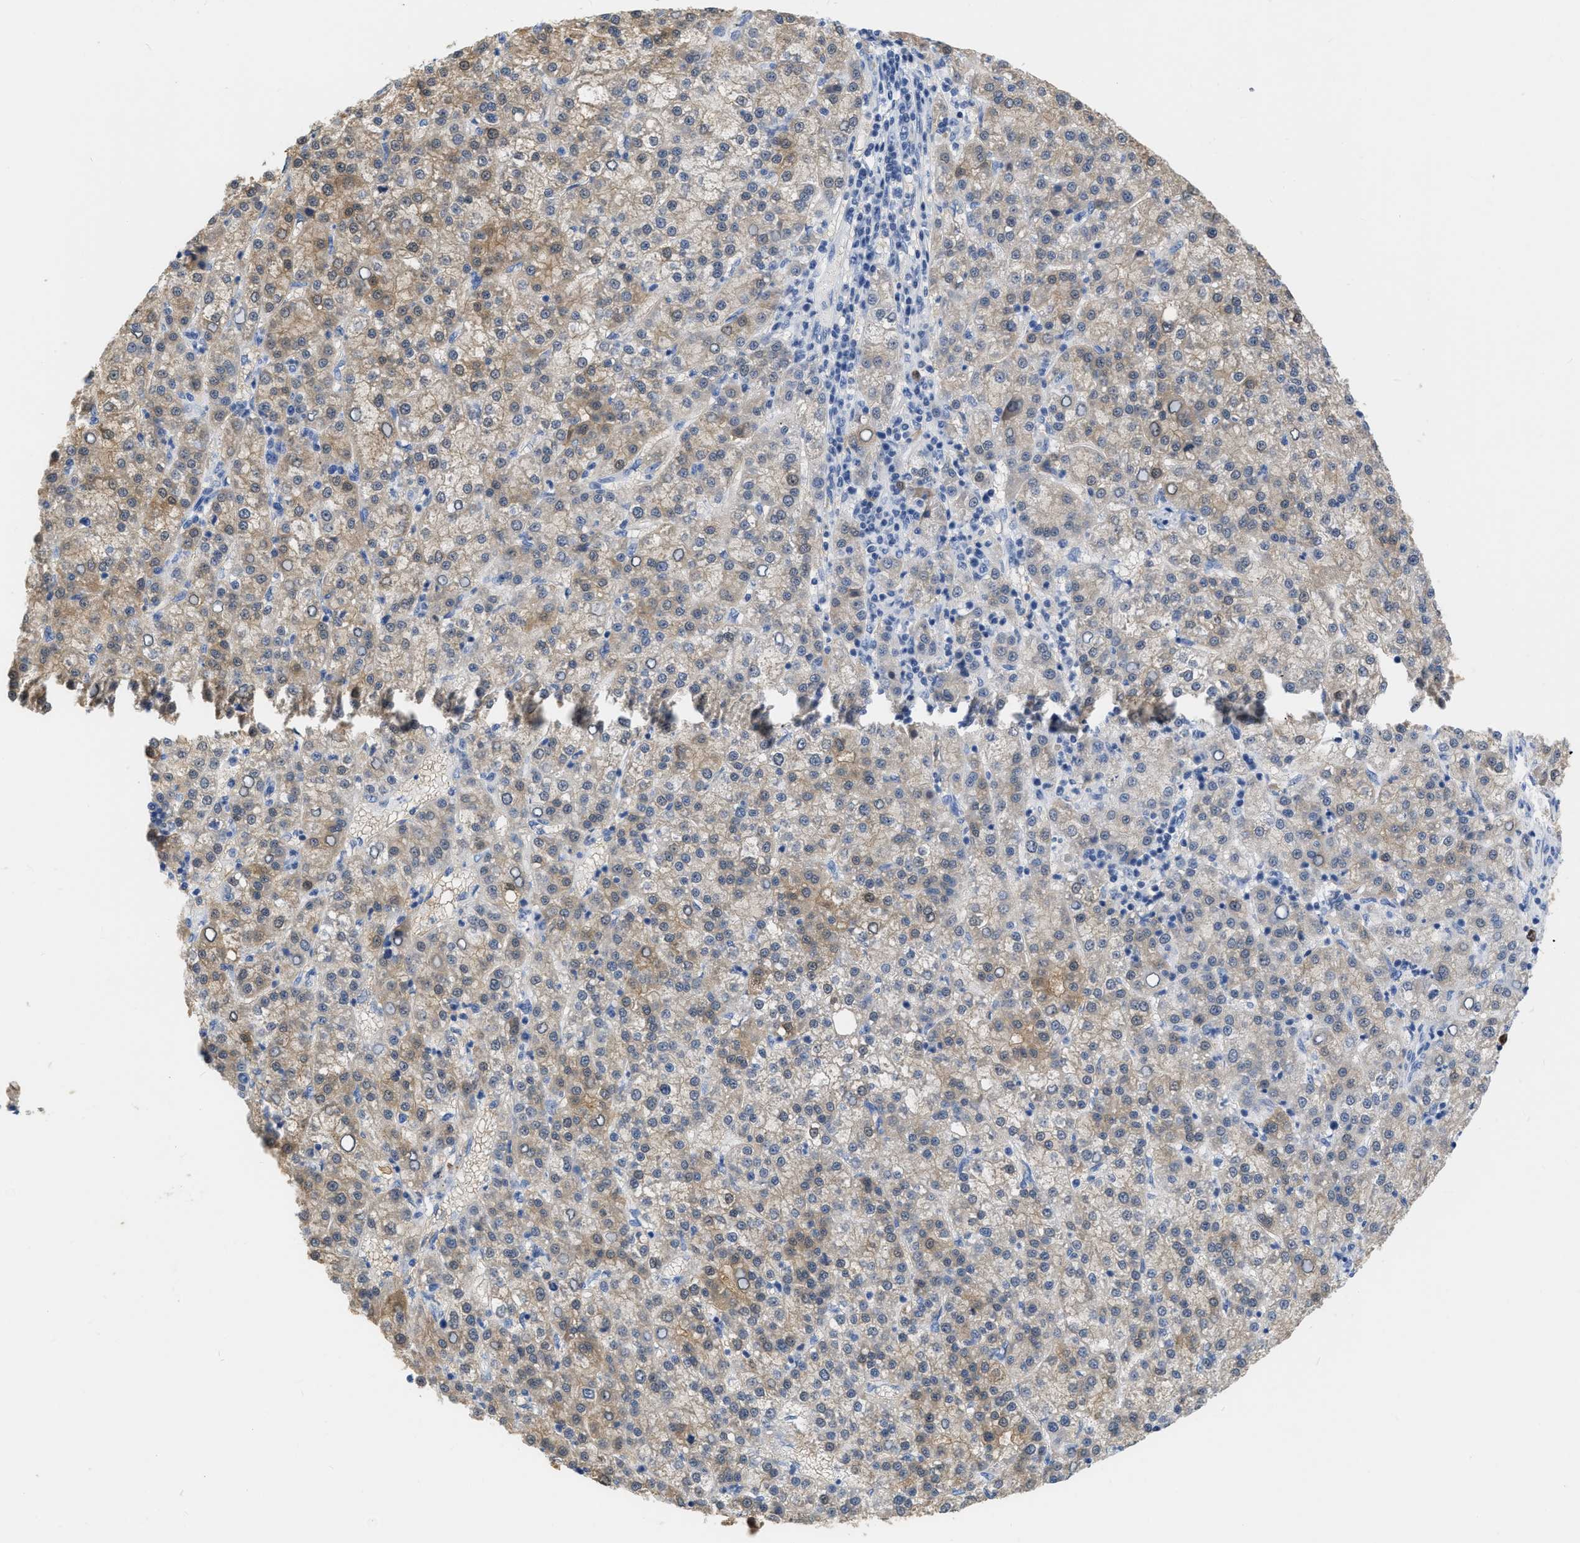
{"staining": {"intensity": "moderate", "quantity": ">75%", "location": "cytoplasmic/membranous"}, "tissue": "liver cancer", "cell_type": "Tumor cells", "image_type": "cancer", "snomed": [{"axis": "morphology", "description": "Carcinoma, Hepatocellular, NOS"}, {"axis": "topography", "description": "Liver"}], "caption": "Tumor cells display medium levels of moderate cytoplasmic/membranous staining in approximately >75% of cells in liver cancer.", "gene": "CRYM", "patient": {"sex": "female", "age": 58}}